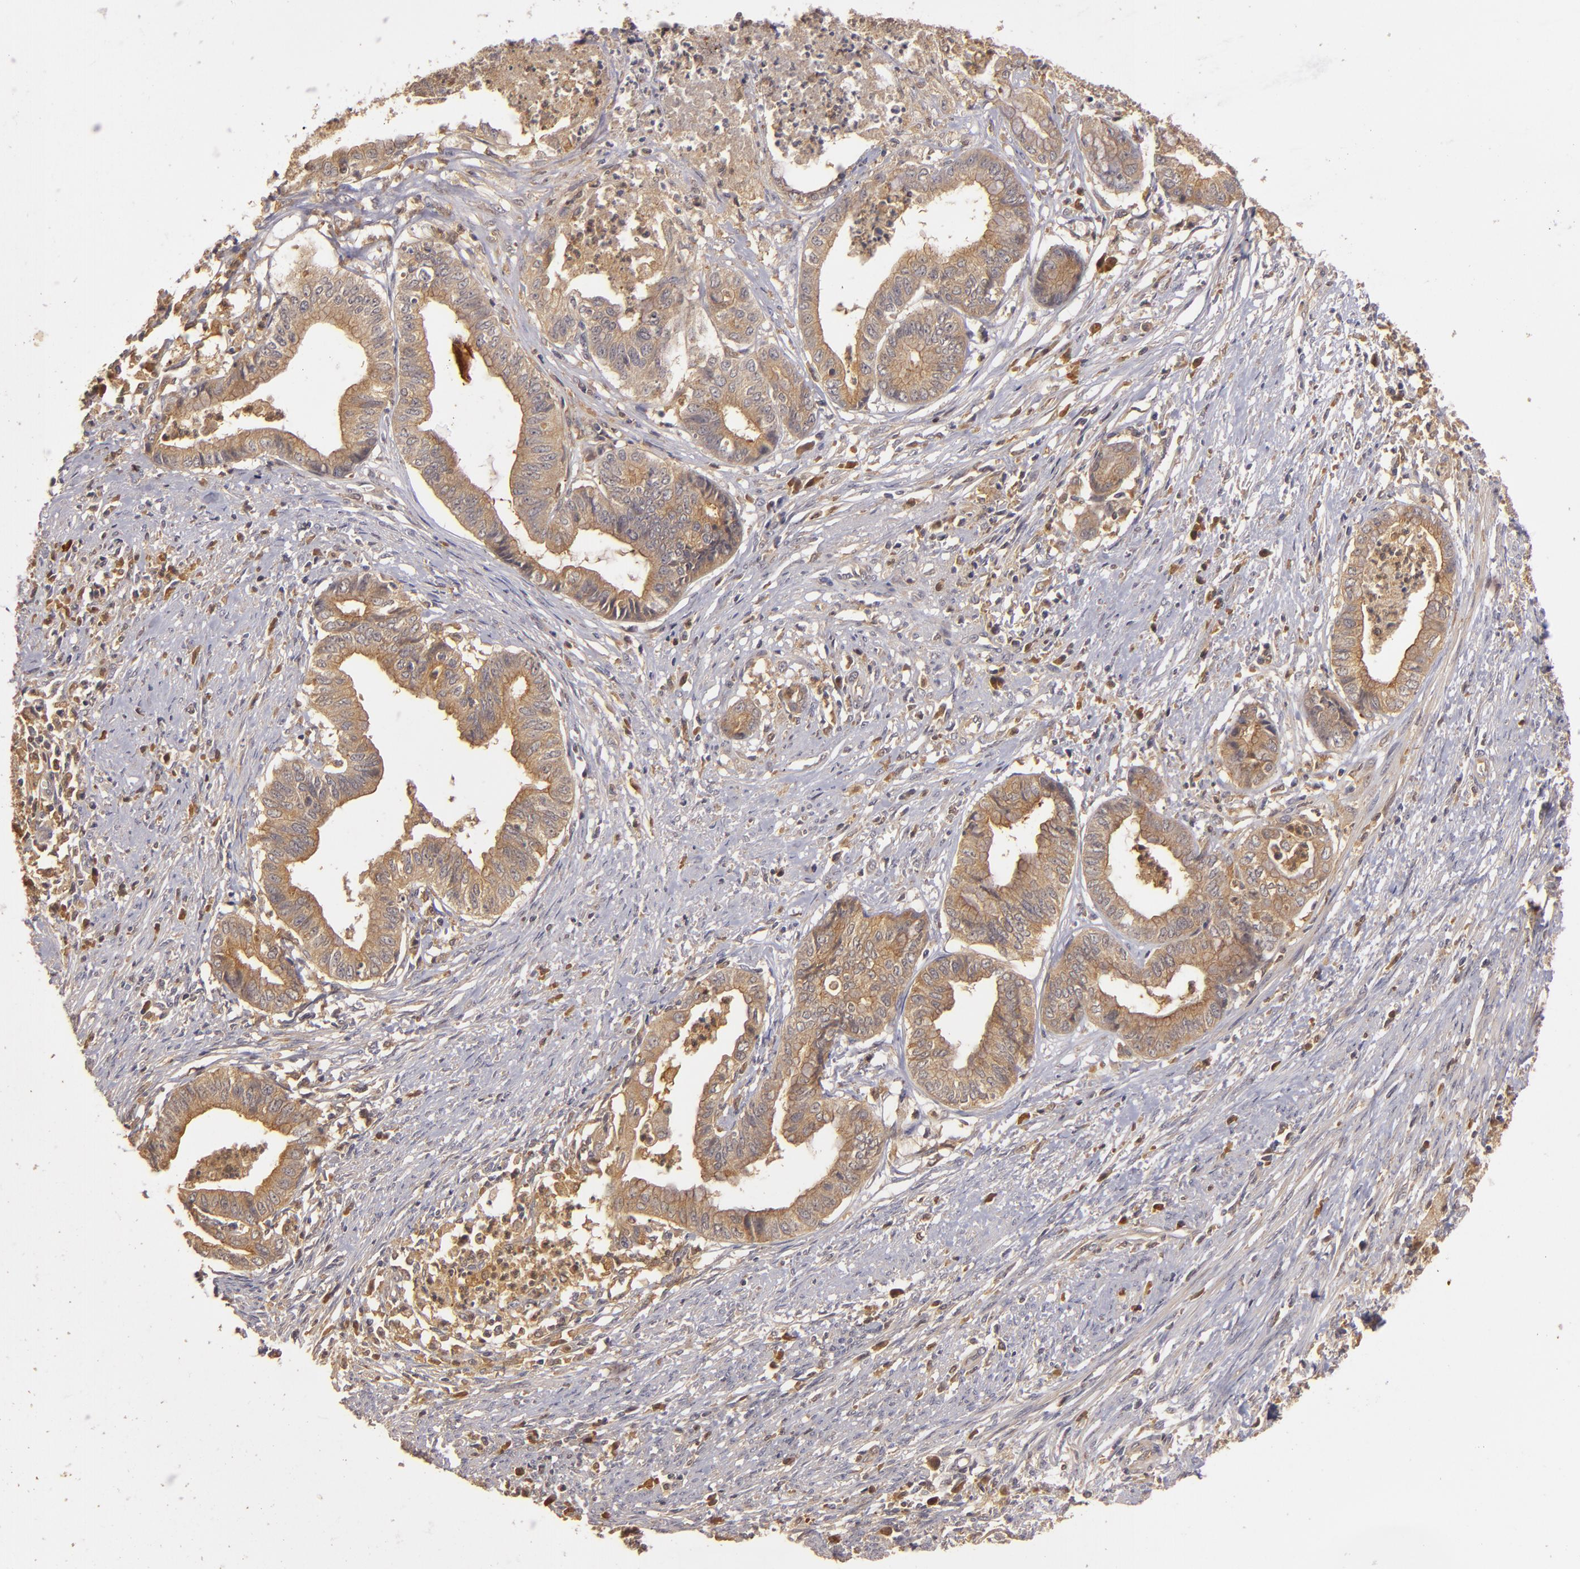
{"staining": {"intensity": "strong", "quantity": ">75%", "location": "cytoplasmic/membranous"}, "tissue": "endometrial cancer", "cell_type": "Tumor cells", "image_type": "cancer", "snomed": [{"axis": "morphology", "description": "Necrosis, NOS"}, {"axis": "morphology", "description": "Adenocarcinoma, NOS"}, {"axis": "topography", "description": "Endometrium"}], "caption": "This photomicrograph demonstrates adenocarcinoma (endometrial) stained with immunohistochemistry (IHC) to label a protein in brown. The cytoplasmic/membranous of tumor cells show strong positivity for the protein. Nuclei are counter-stained blue.", "gene": "PRKCD", "patient": {"sex": "female", "age": 79}}